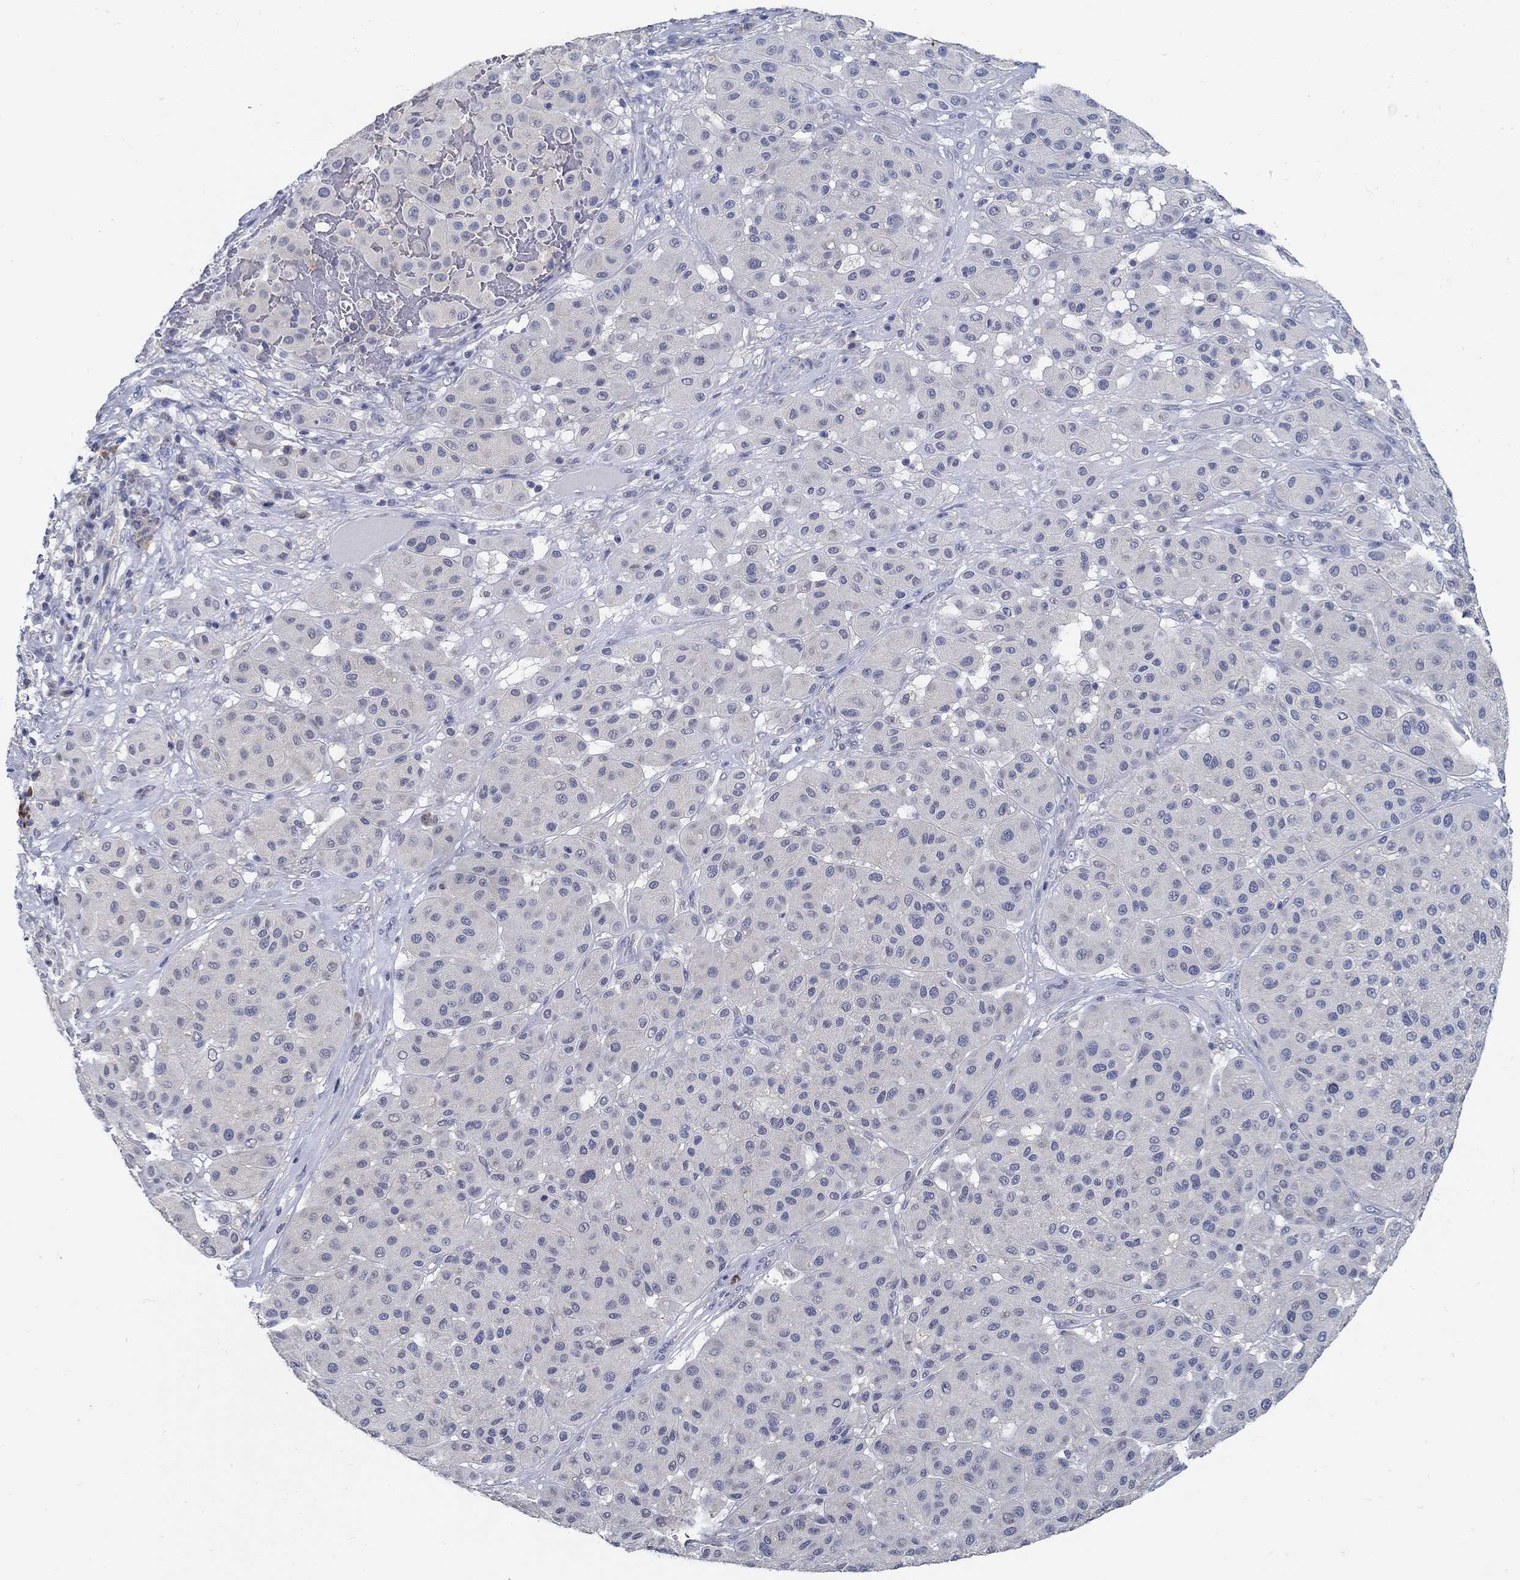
{"staining": {"intensity": "negative", "quantity": "none", "location": "none"}, "tissue": "melanoma", "cell_type": "Tumor cells", "image_type": "cancer", "snomed": [{"axis": "morphology", "description": "Malignant melanoma, Metastatic site"}, {"axis": "topography", "description": "Smooth muscle"}], "caption": "High power microscopy micrograph of an immunohistochemistry (IHC) micrograph of melanoma, revealing no significant staining in tumor cells.", "gene": "PCDH11X", "patient": {"sex": "male", "age": 41}}